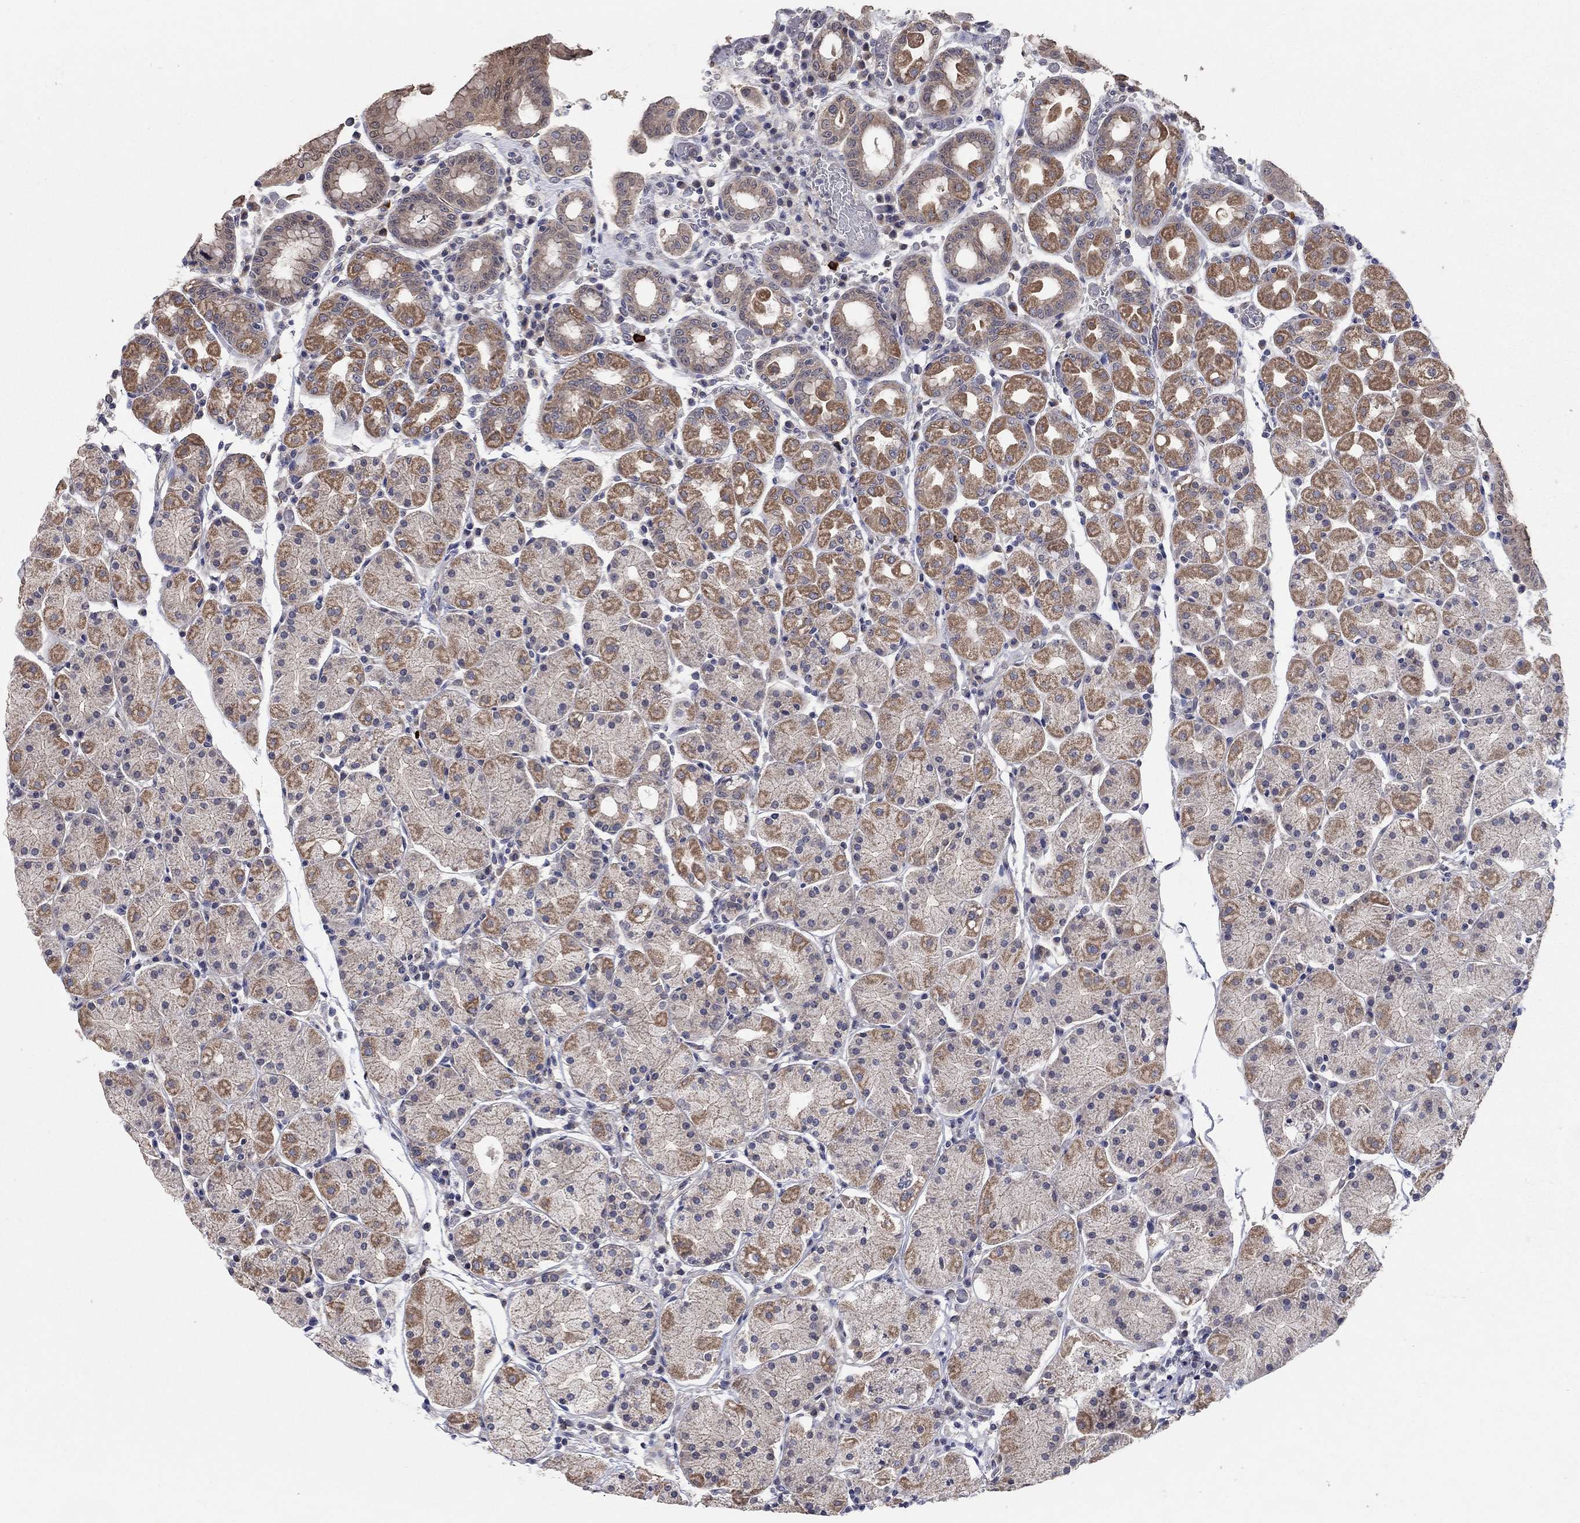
{"staining": {"intensity": "moderate", "quantity": "25%-75%", "location": "cytoplasmic/membranous"}, "tissue": "stomach", "cell_type": "Glandular cells", "image_type": "normal", "snomed": [{"axis": "morphology", "description": "Normal tissue, NOS"}, {"axis": "topography", "description": "Stomach"}], "caption": "IHC staining of normal stomach, which demonstrates medium levels of moderate cytoplasmic/membranous staining in approximately 25%-75% of glandular cells indicating moderate cytoplasmic/membranous protein expression. The staining was performed using DAB (brown) for protein detection and nuclei were counterstained in hematoxylin (blue).", "gene": "WASF3", "patient": {"sex": "male", "age": 54}}